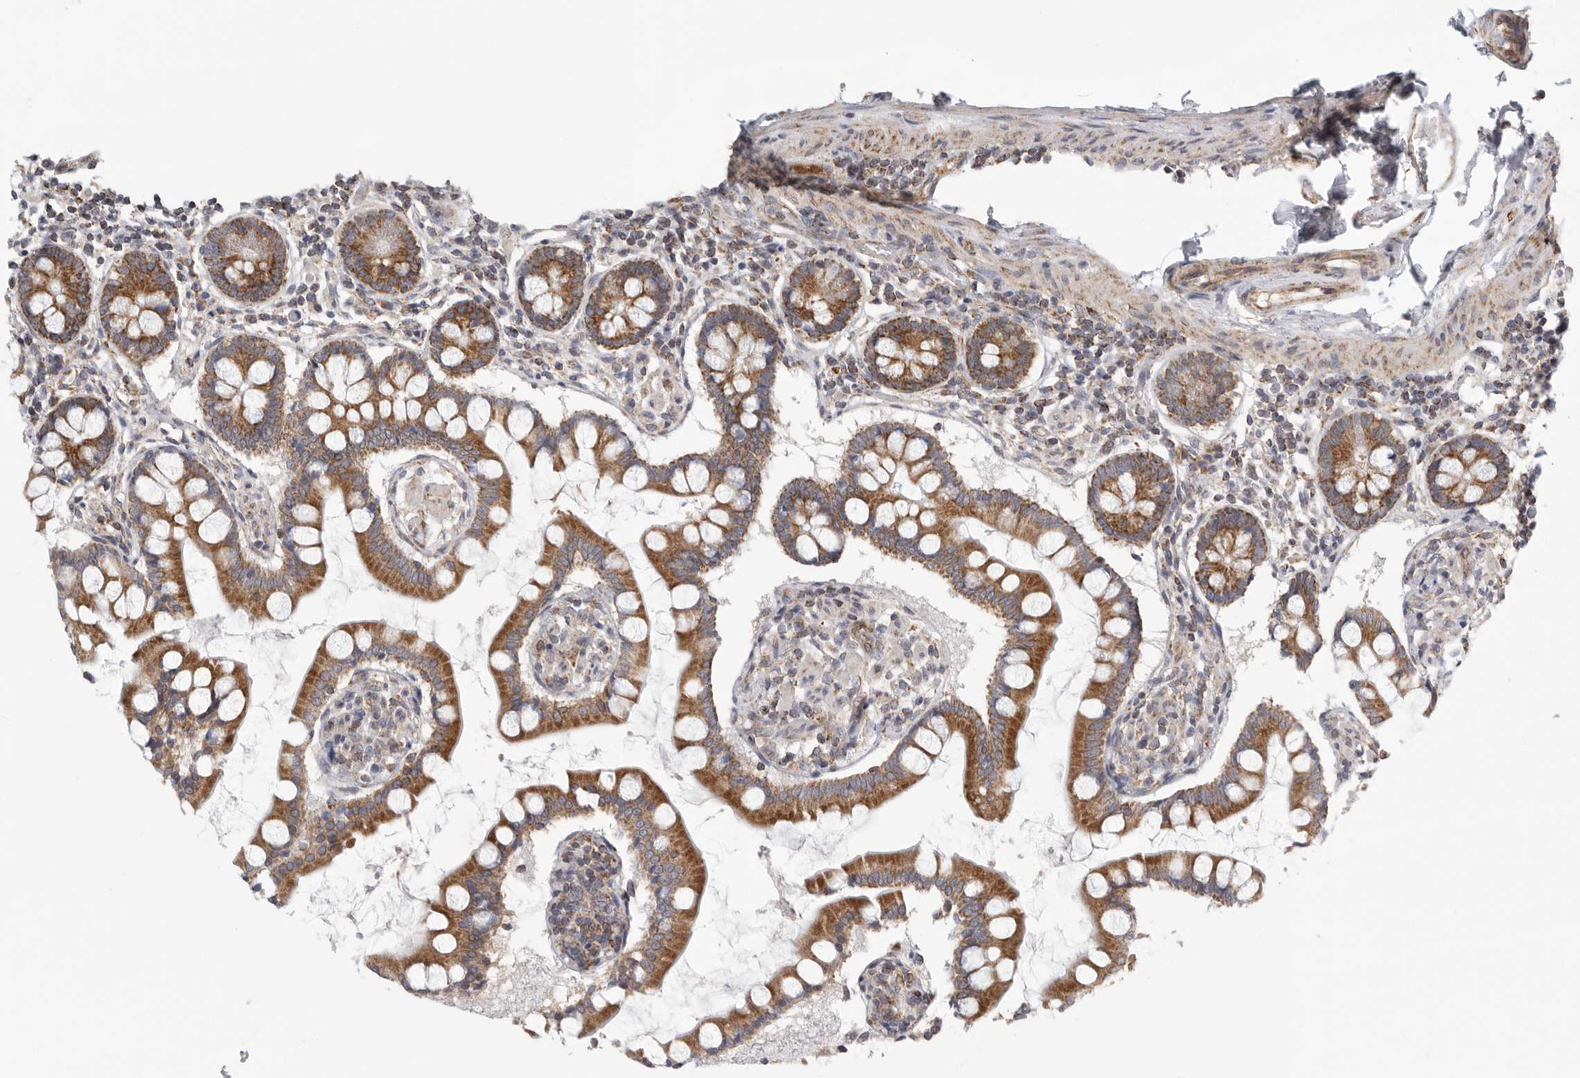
{"staining": {"intensity": "strong", "quantity": ">75%", "location": "cytoplasmic/membranous"}, "tissue": "small intestine", "cell_type": "Glandular cells", "image_type": "normal", "snomed": [{"axis": "morphology", "description": "Normal tissue, NOS"}, {"axis": "topography", "description": "Small intestine"}], "caption": "Strong cytoplasmic/membranous protein positivity is identified in about >75% of glandular cells in small intestine.", "gene": "FKBP8", "patient": {"sex": "male", "age": 41}}